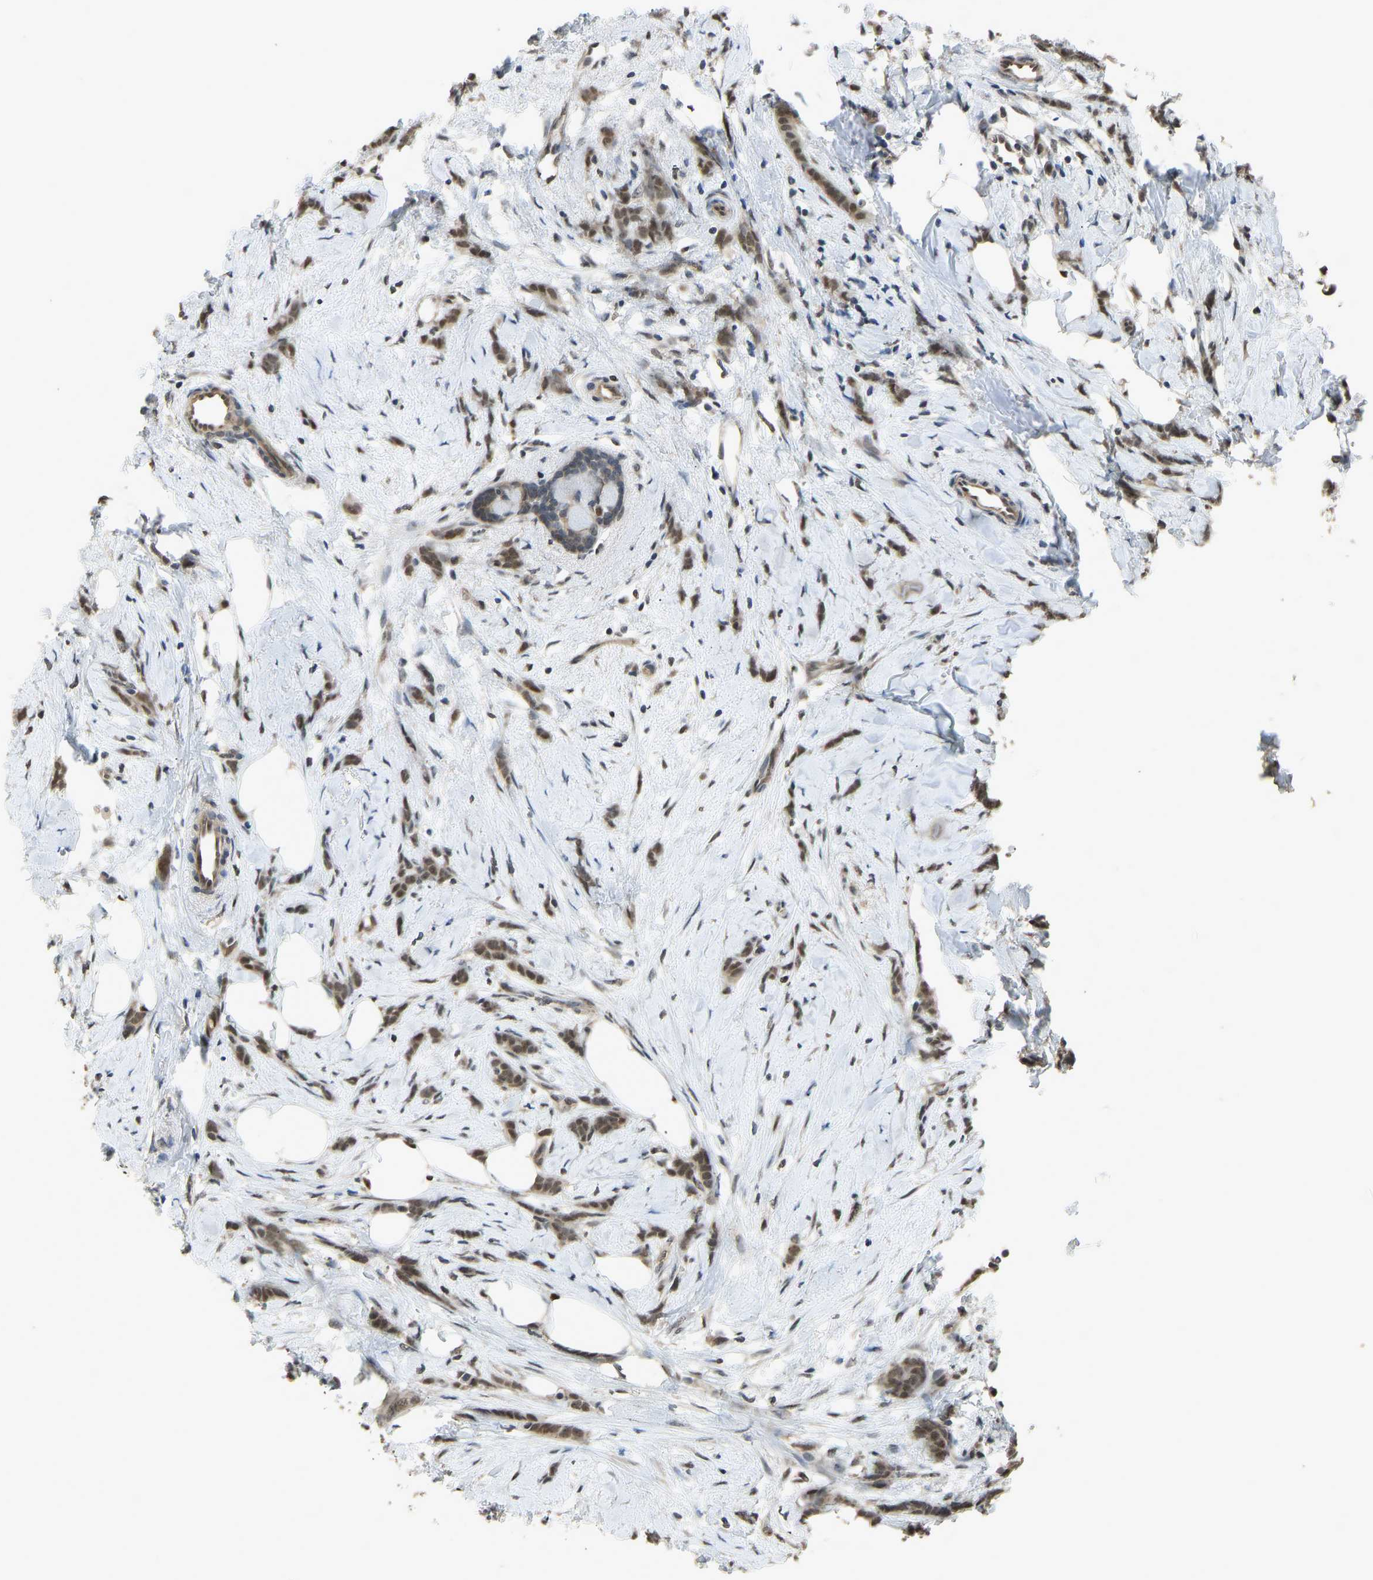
{"staining": {"intensity": "weak", "quantity": ">75%", "location": "cytoplasmic/membranous,nuclear"}, "tissue": "breast cancer", "cell_type": "Tumor cells", "image_type": "cancer", "snomed": [{"axis": "morphology", "description": "Lobular carcinoma, in situ"}, {"axis": "morphology", "description": "Lobular carcinoma"}, {"axis": "topography", "description": "Breast"}], "caption": "IHC photomicrograph of neoplastic tissue: human breast lobular carcinoma stained using immunohistochemistry (IHC) exhibits low levels of weak protein expression localized specifically in the cytoplasmic/membranous and nuclear of tumor cells, appearing as a cytoplasmic/membranous and nuclear brown color.", "gene": "KPNA6", "patient": {"sex": "female", "age": 41}}